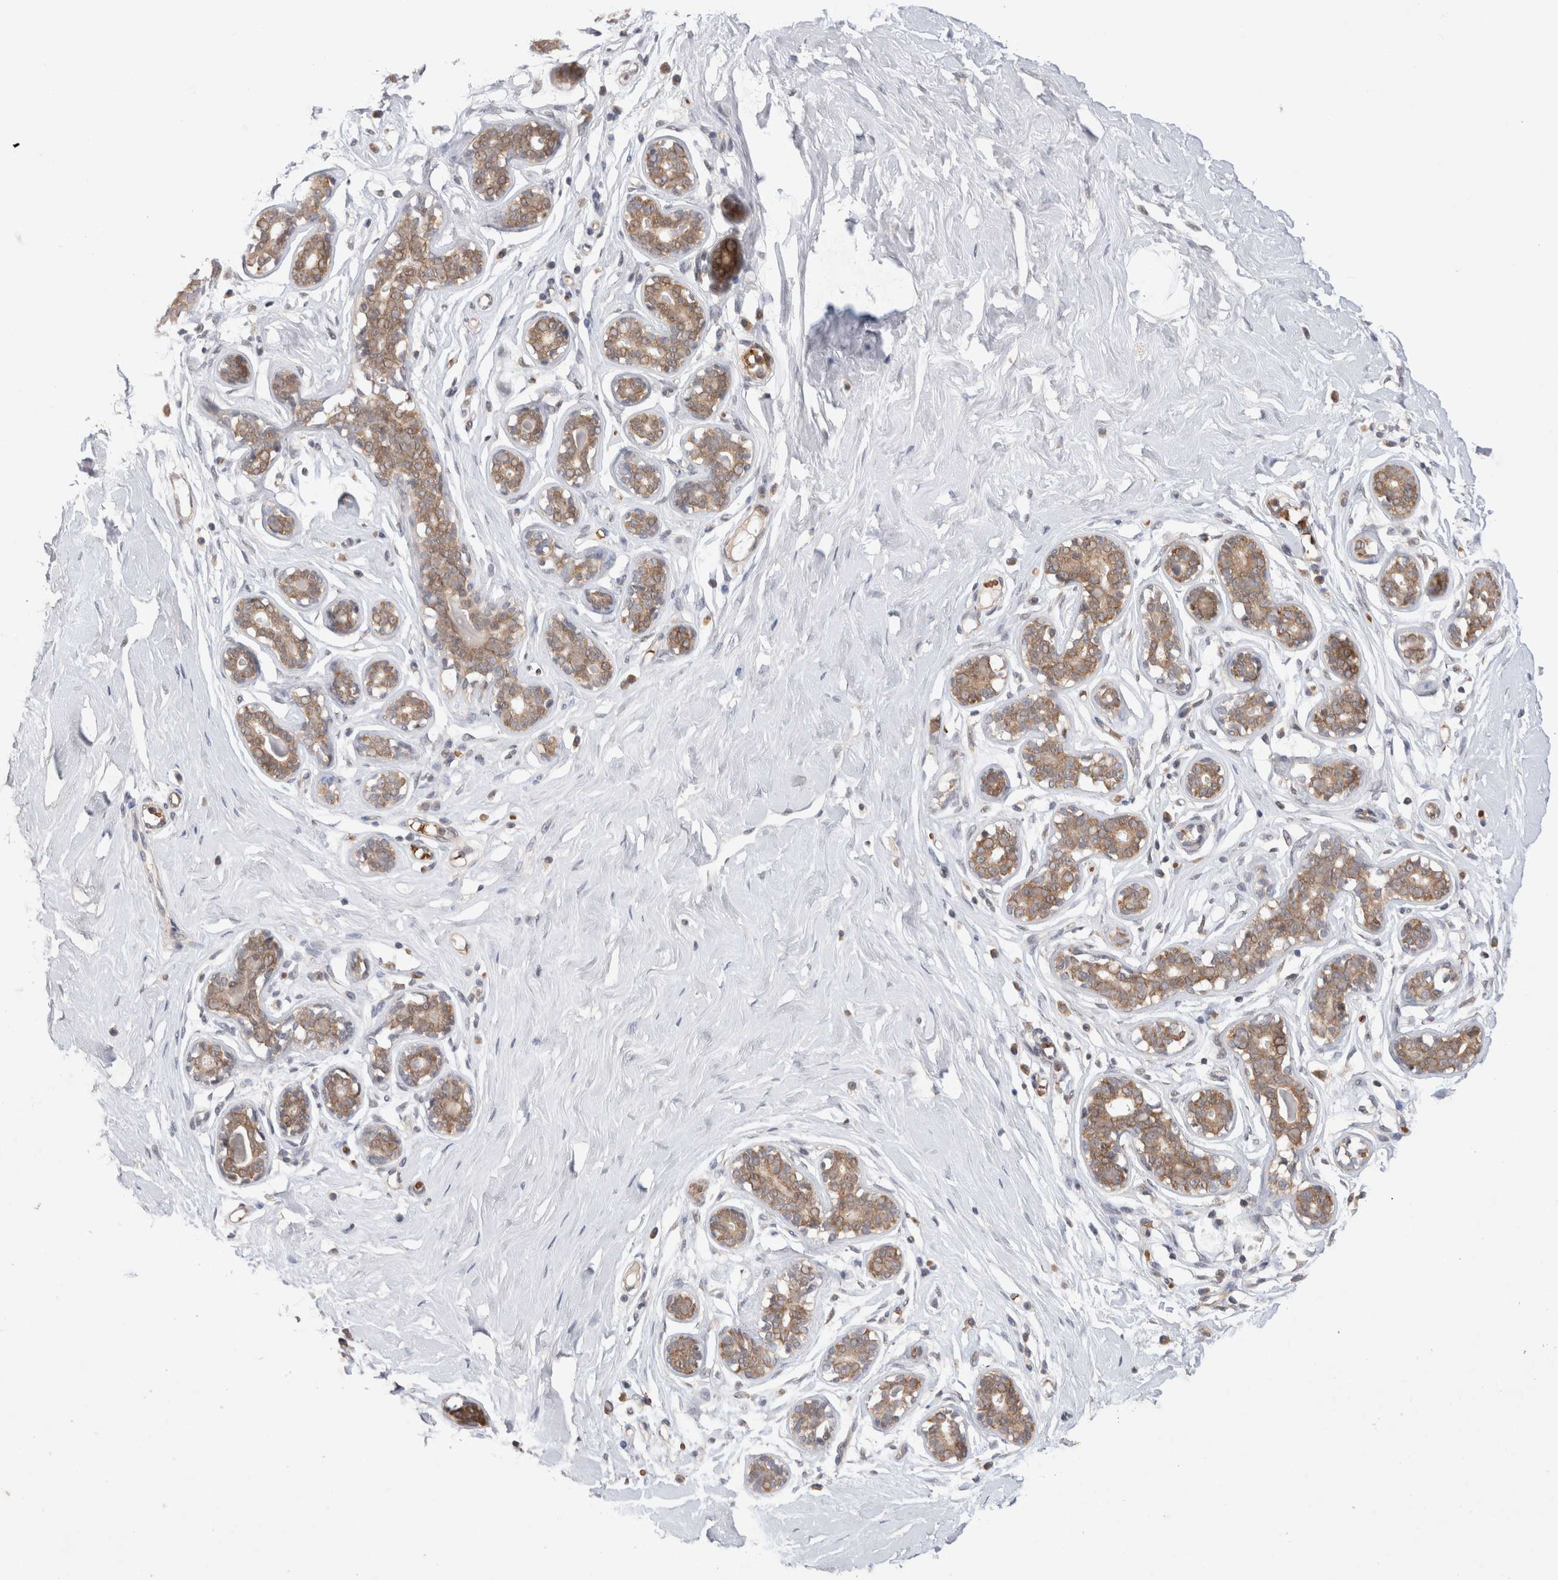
{"staining": {"intensity": "negative", "quantity": "none", "location": "none"}, "tissue": "breast", "cell_type": "Adipocytes", "image_type": "normal", "snomed": [{"axis": "morphology", "description": "Normal tissue, NOS"}, {"axis": "topography", "description": "Breast"}], "caption": "Immunohistochemical staining of normal breast reveals no significant expression in adipocytes.", "gene": "EIF3E", "patient": {"sex": "female", "age": 23}}